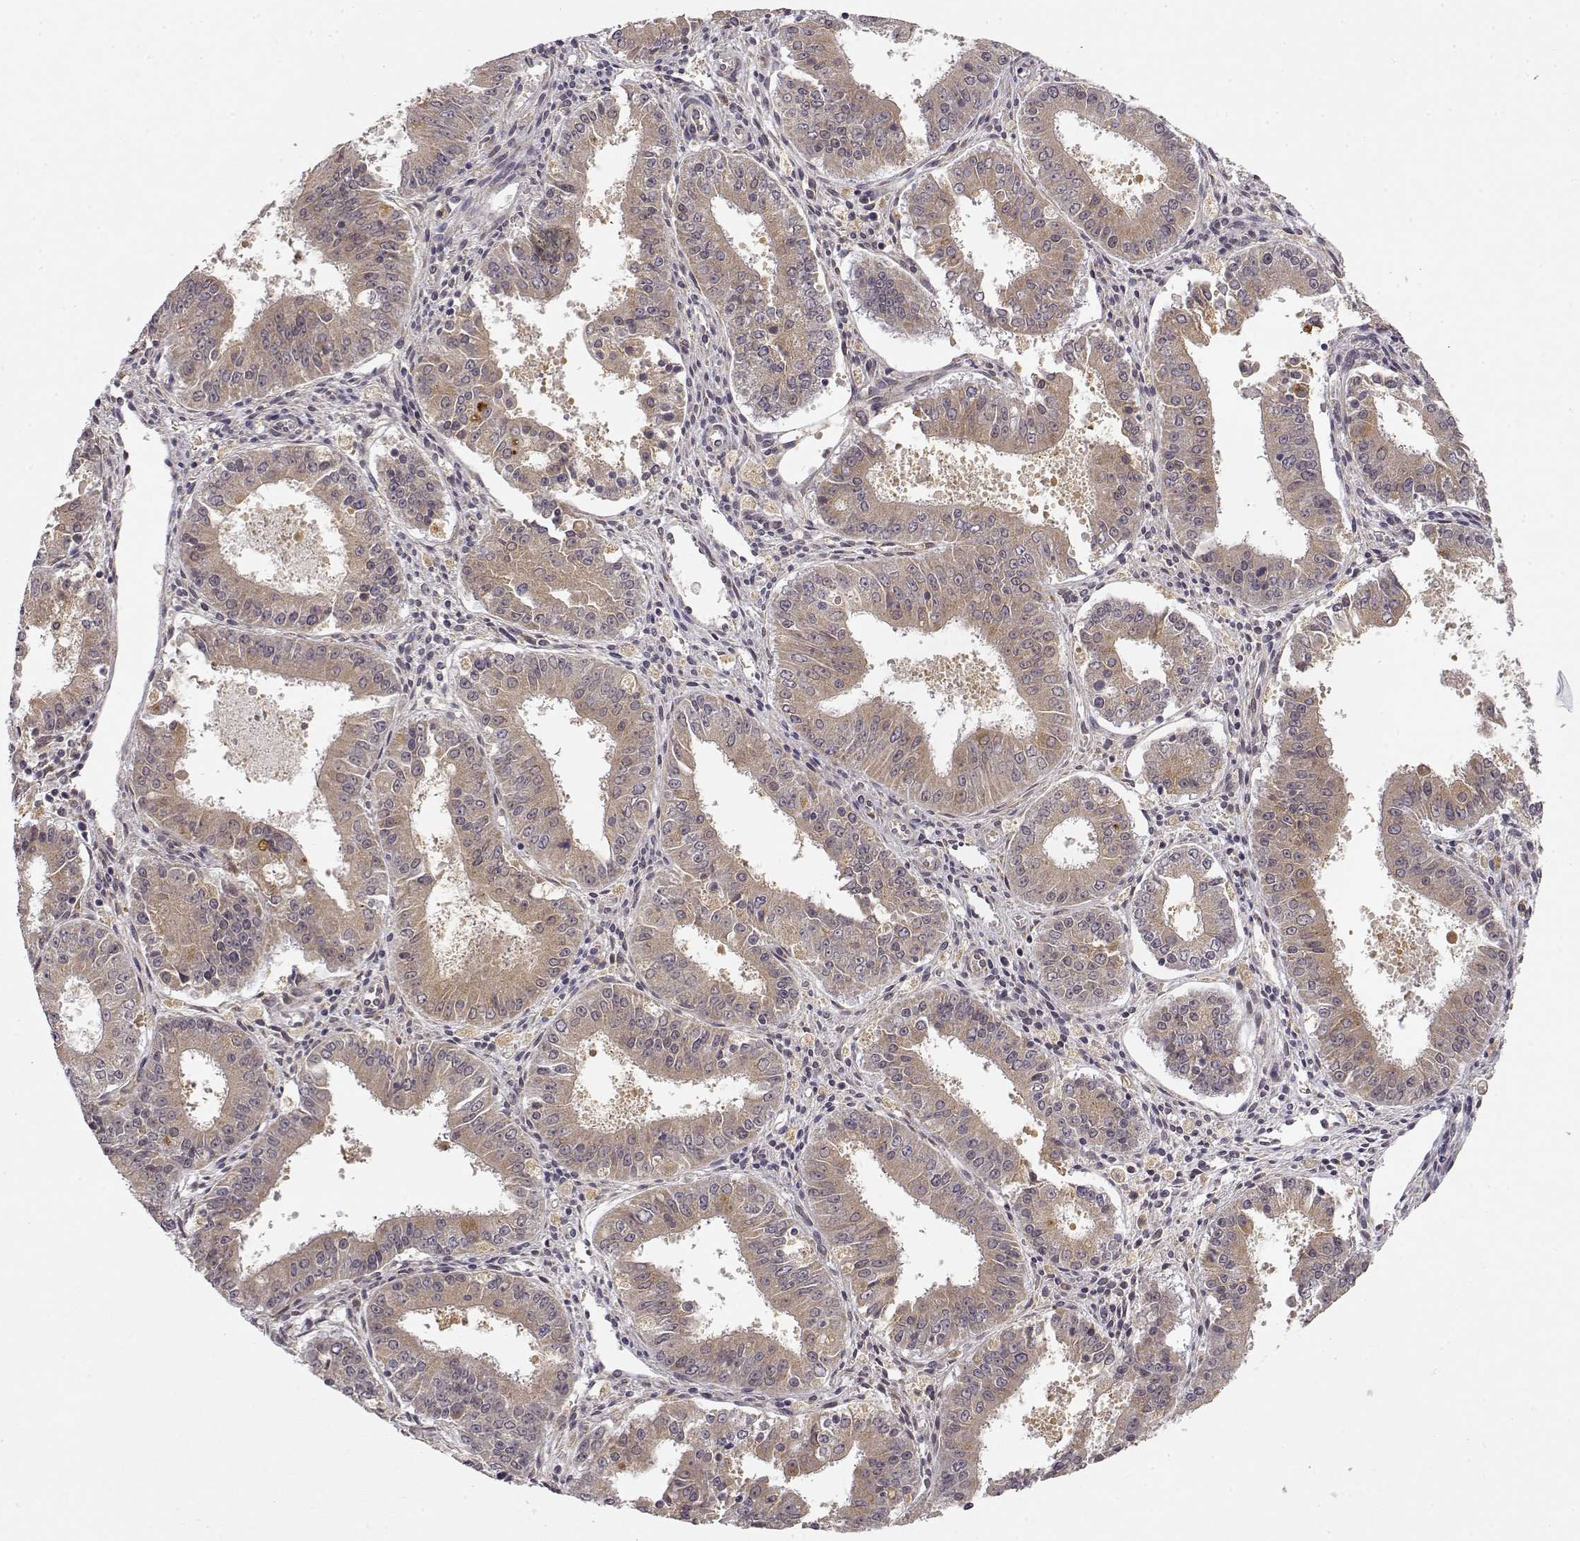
{"staining": {"intensity": "weak", "quantity": ">75%", "location": "cytoplasmic/membranous"}, "tissue": "ovarian cancer", "cell_type": "Tumor cells", "image_type": "cancer", "snomed": [{"axis": "morphology", "description": "Carcinoma, endometroid"}, {"axis": "topography", "description": "Ovary"}], "caption": "Ovarian cancer (endometroid carcinoma) stained with immunohistochemistry displays weak cytoplasmic/membranous expression in approximately >75% of tumor cells.", "gene": "ERGIC2", "patient": {"sex": "female", "age": 42}}